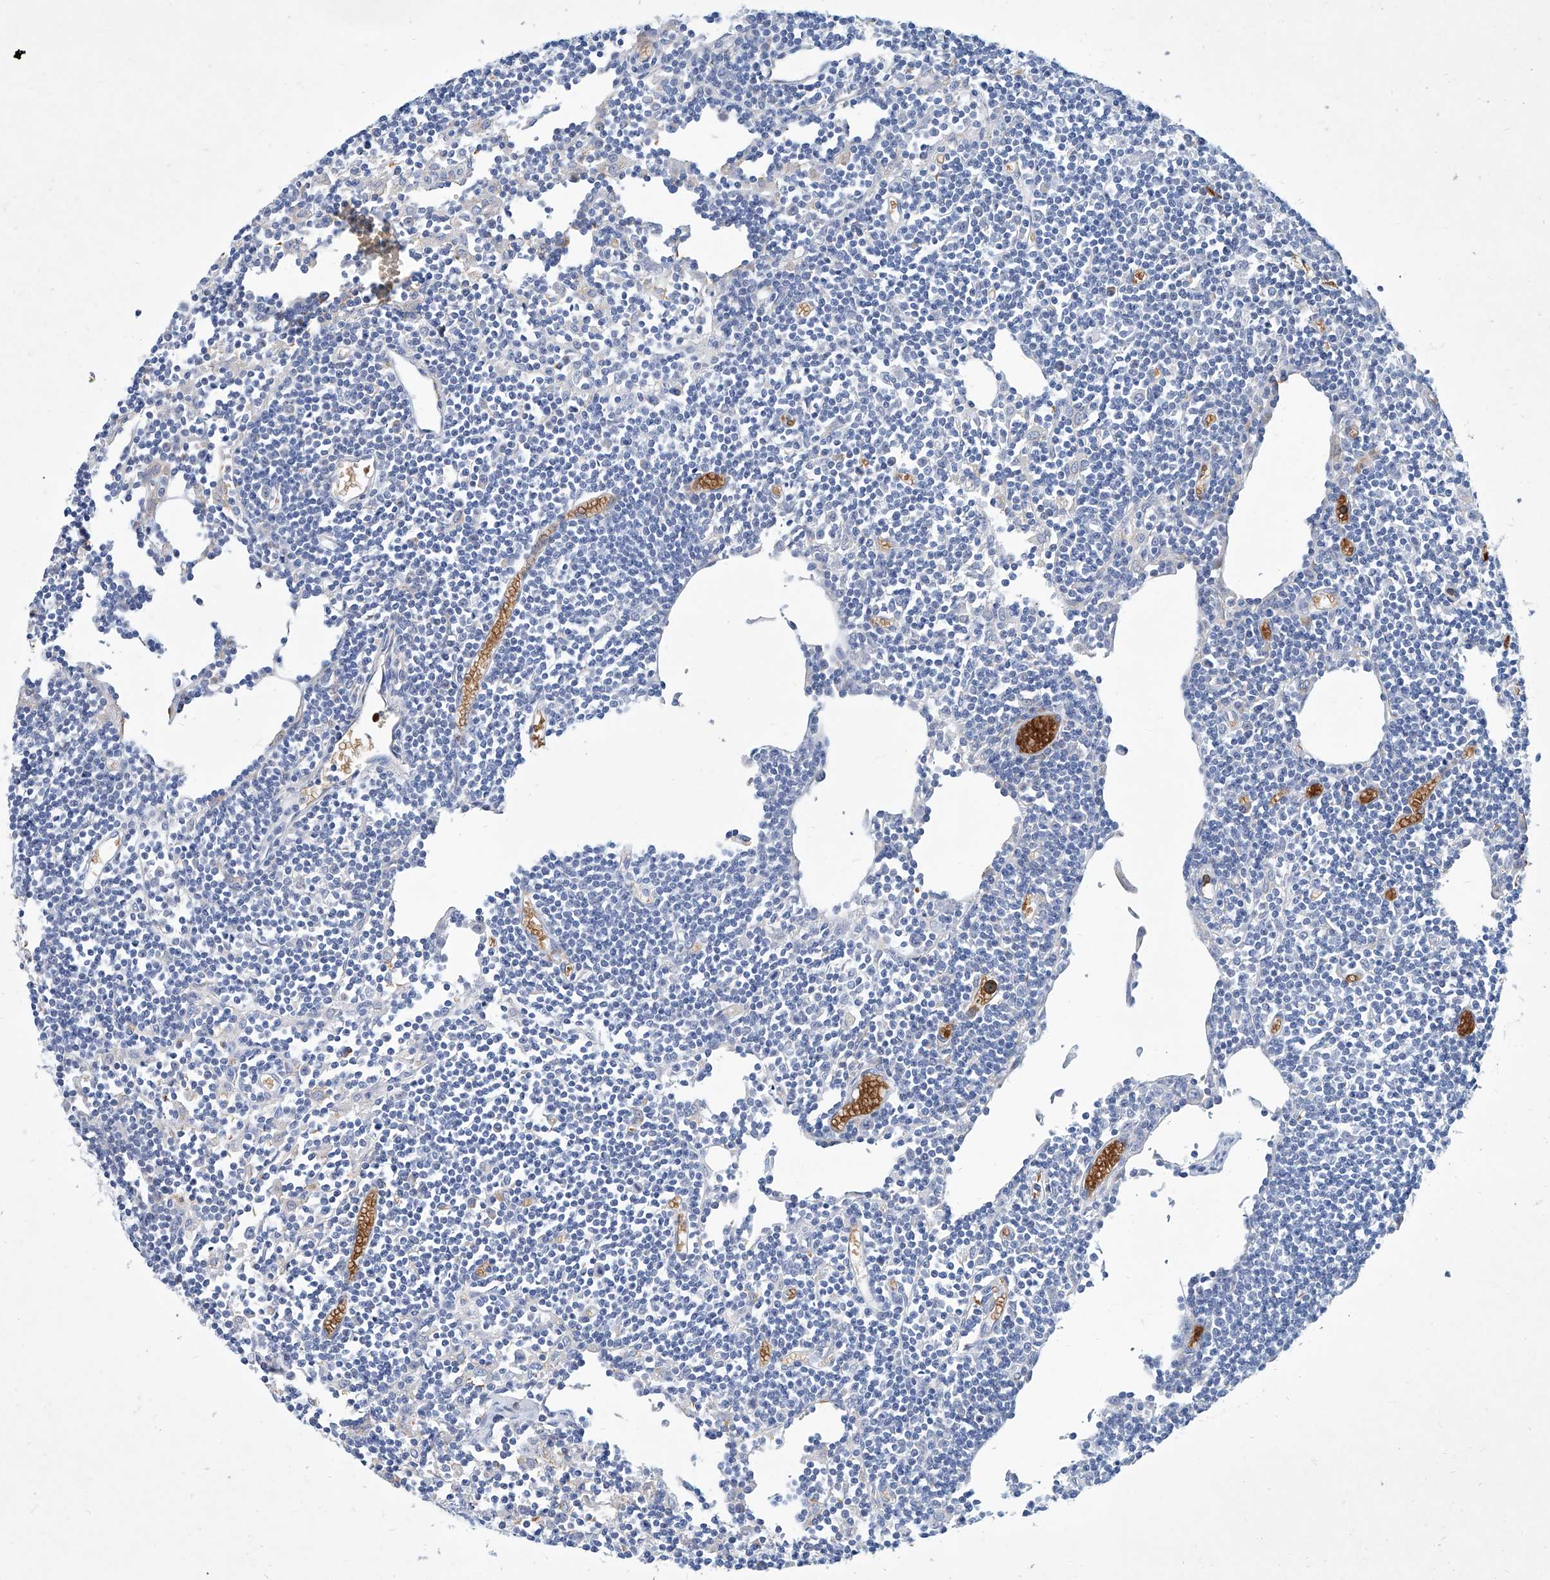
{"staining": {"intensity": "negative", "quantity": "none", "location": "none"}, "tissue": "lymph node", "cell_type": "Germinal center cells", "image_type": "normal", "snomed": [{"axis": "morphology", "description": "Normal tissue, NOS"}, {"axis": "topography", "description": "Lymph node"}], "caption": "Germinal center cells show no significant protein expression in benign lymph node. Nuclei are stained in blue.", "gene": "FPR2", "patient": {"sex": "female", "age": 11}}